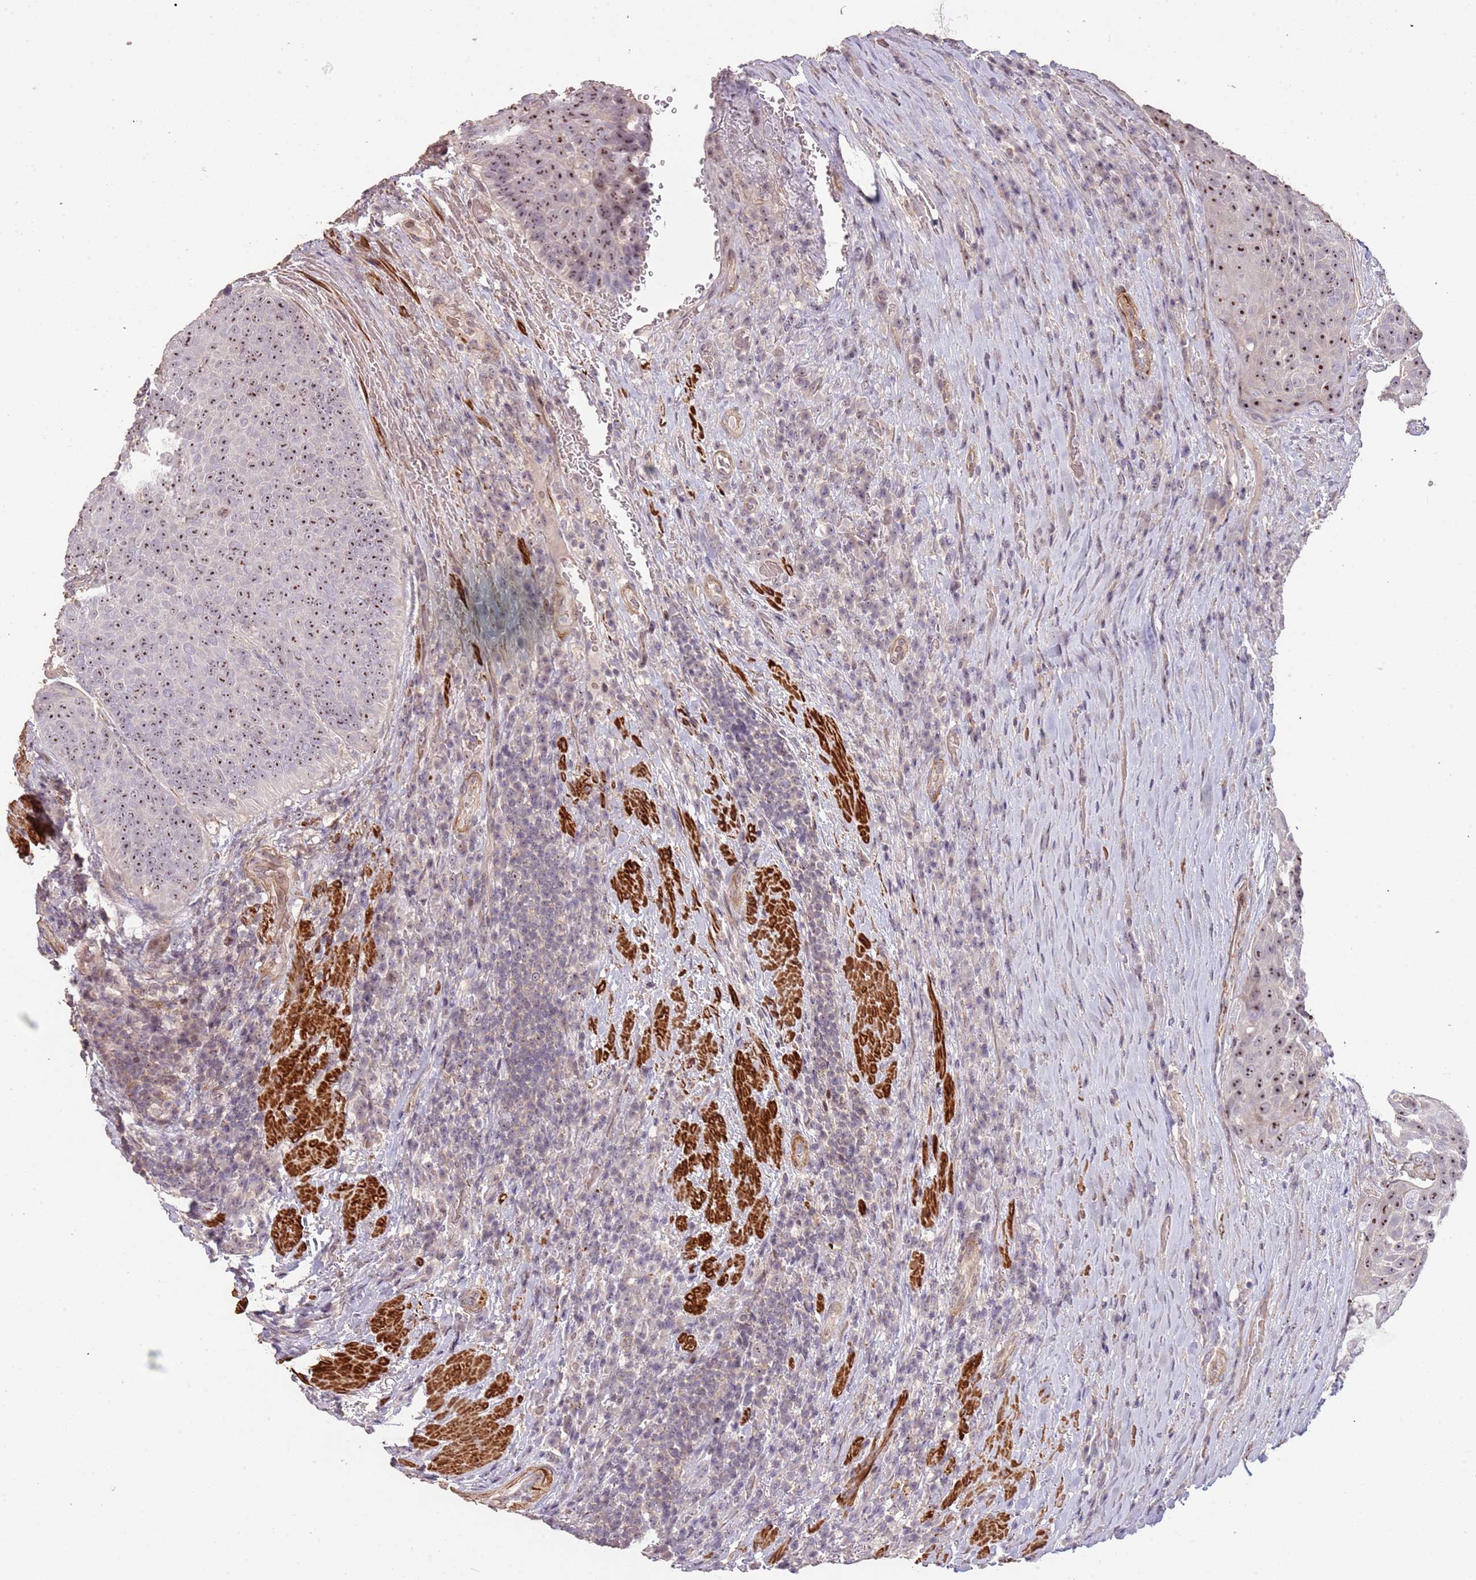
{"staining": {"intensity": "moderate", "quantity": ">75%", "location": "nuclear"}, "tissue": "urothelial cancer", "cell_type": "Tumor cells", "image_type": "cancer", "snomed": [{"axis": "morphology", "description": "Urothelial carcinoma, High grade"}, {"axis": "topography", "description": "Urinary bladder"}], "caption": "Protein staining of urothelial cancer tissue demonstrates moderate nuclear staining in about >75% of tumor cells.", "gene": "ADTRP", "patient": {"sex": "female", "age": 63}}